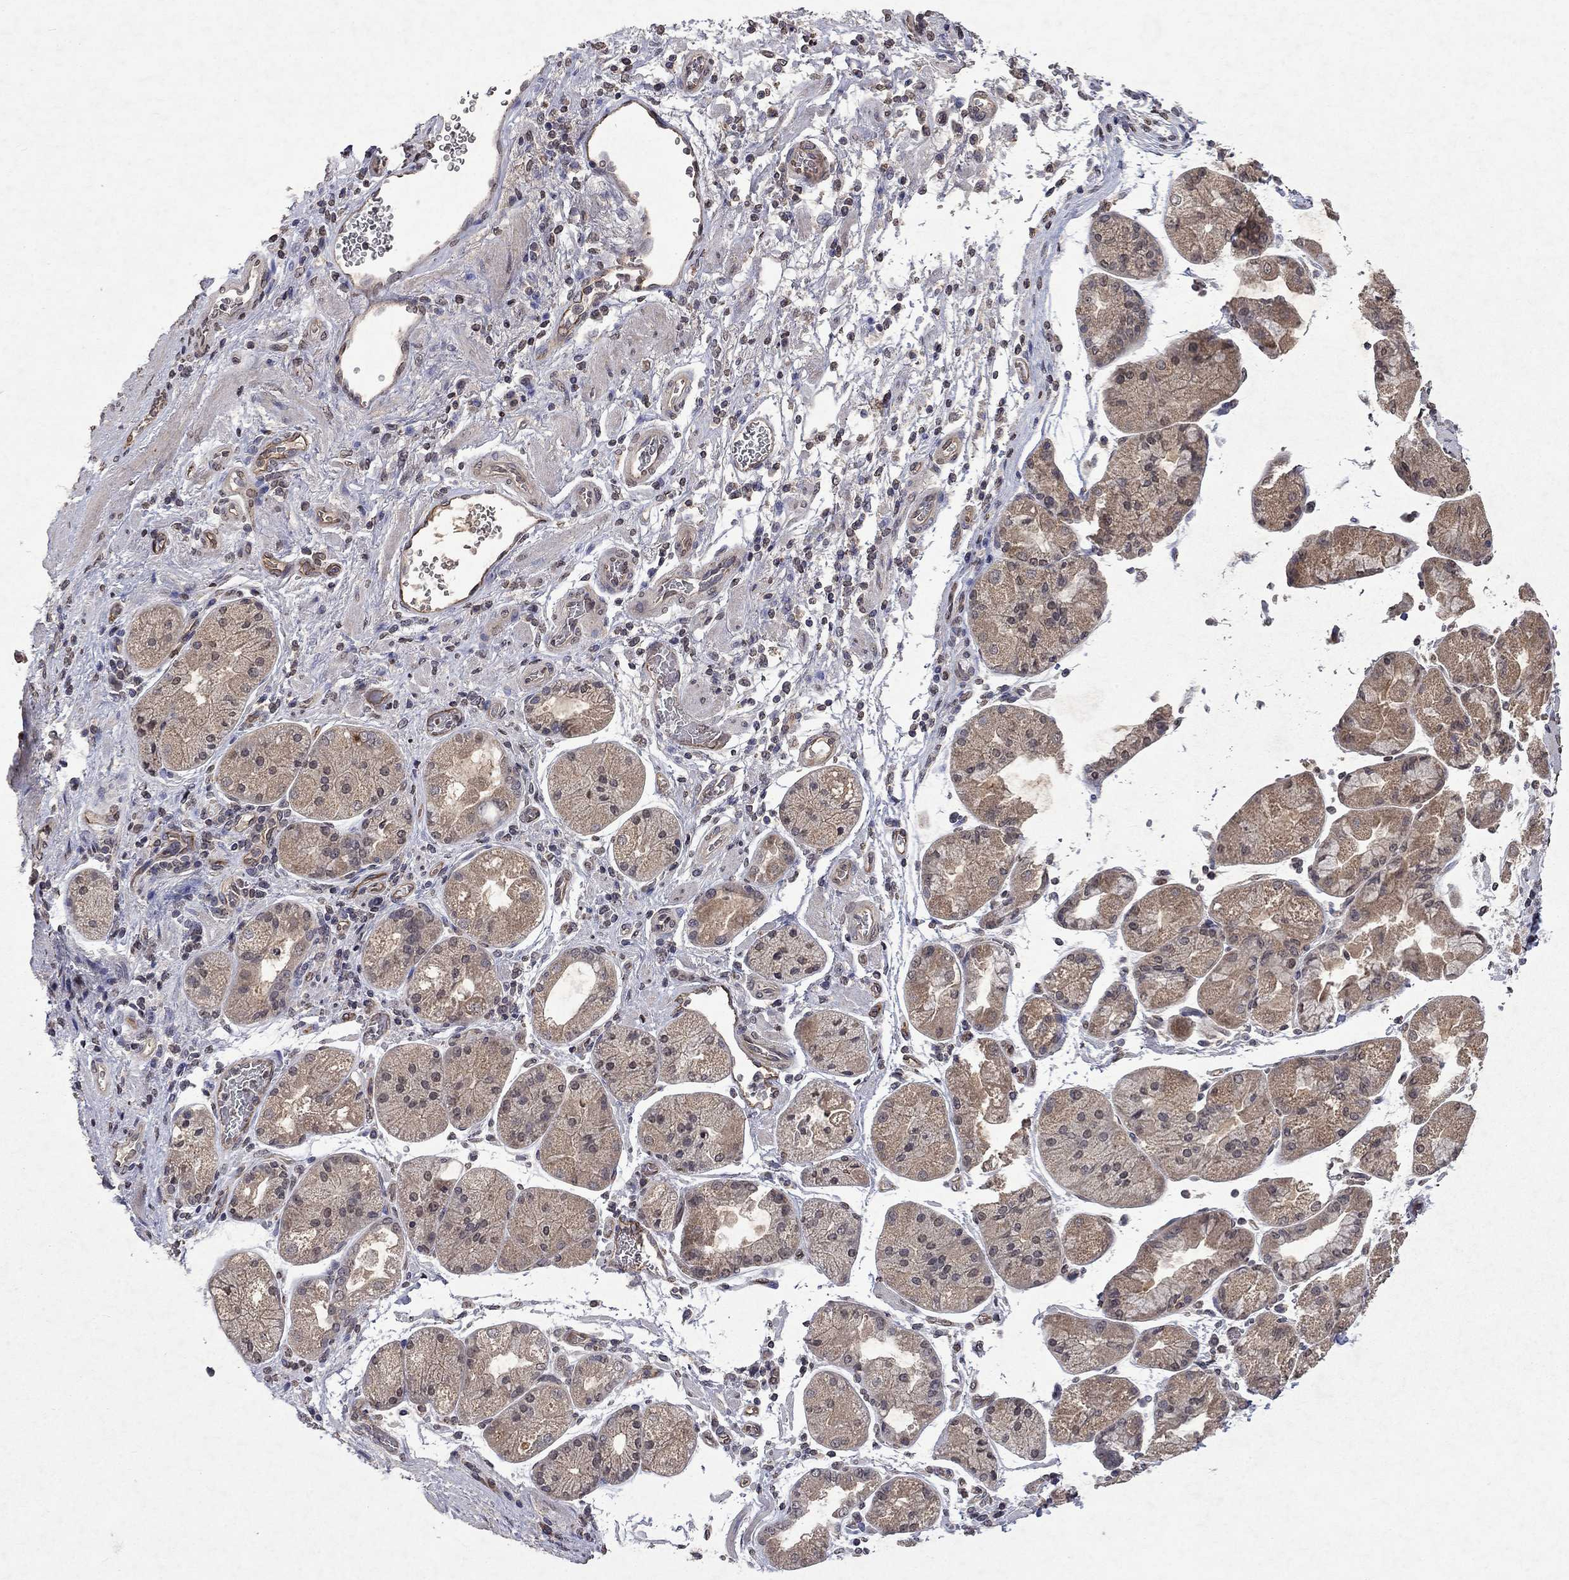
{"staining": {"intensity": "moderate", "quantity": "25%-75%", "location": "cytoplasmic/membranous"}, "tissue": "stomach cancer", "cell_type": "Tumor cells", "image_type": "cancer", "snomed": [{"axis": "morphology", "description": "Adenocarcinoma, NOS"}, {"axis": "topography", "description": "Stomach"}], "caption": "Tumor cells exhibit medium levels of moderate cytoplasmic/membranous expression in approximately 25%-75% of cells in human stomach adenocarcinoma. Using DAB (3,3'-diaminobenzidine) (brown) and hematoxylin (blue) stains, captured at high magnification using brightfield microscopy.", "gene": "TTC38", "patient": {"sex": "female", "age": 57}}